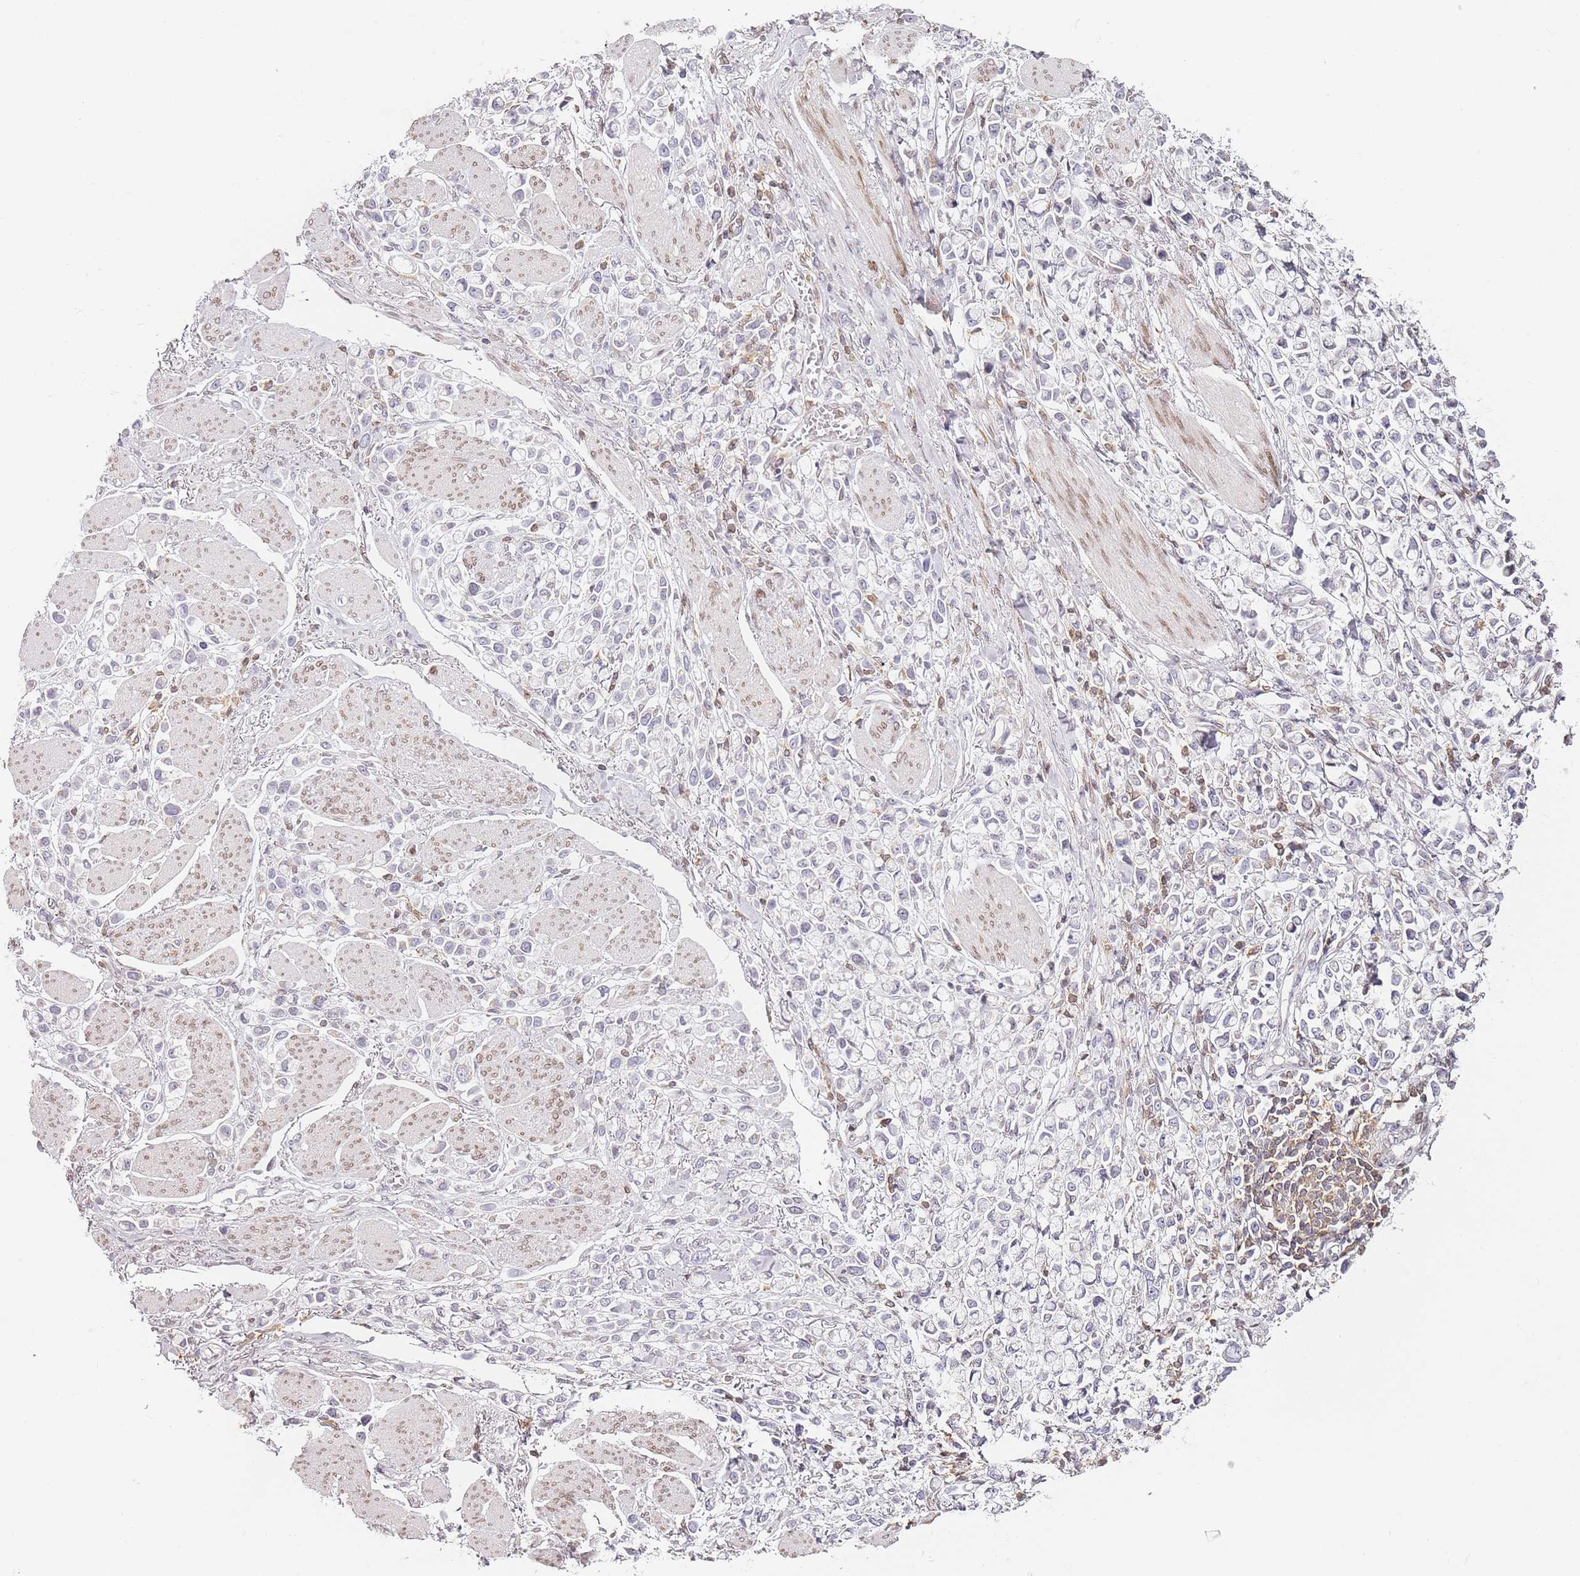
{"staining": {"intensity": "negative", "quantity": "none", "location": "none"}, "tissue": "stomach cancer", "cell_type": "Tumor cells", "image_type": "cancer", "snomed": [{"axis": "morphology", "description": "Adenocarcinoma, NOS"}, {"axis": "topography", "description": "Stomach"}], "caption": "This is an immunohistochemistry (IHC) photomicrograph of stomach adenocarcinoma. There is no expression in tumor cells.", "gene": "JAKMIP1", "patient": {"sex": "female", "age": 81}}